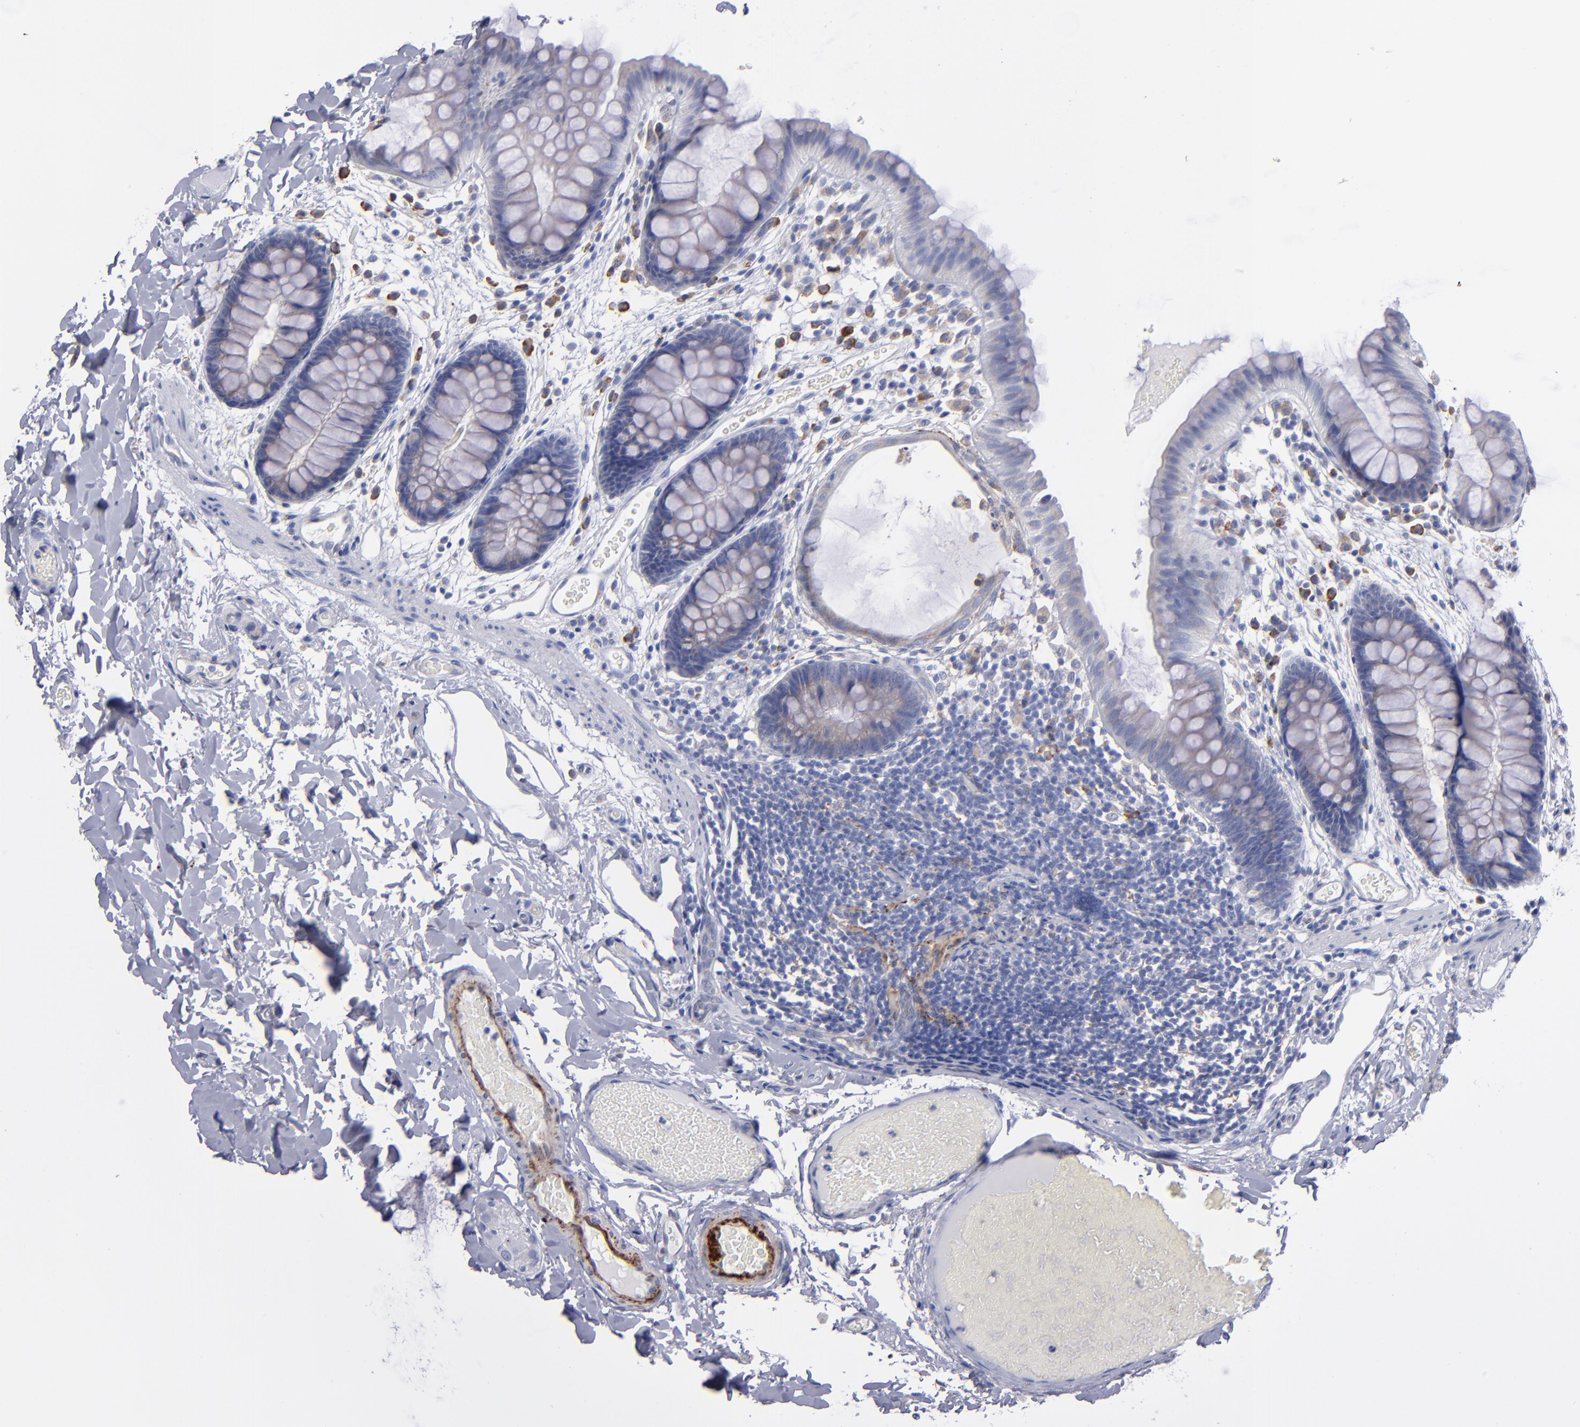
{"staining": {"intensity": "moderate", "quantity": "25%-75%", "location": "cytoplasmic/membranous"}, "tissue": "colon", "cell_type": "Endothelial cells", "image_type": "normal", "snomed": [{"axis": "morphology", "description": "Normal tissue, NOS"}, {"axis": "topography", "description": "Smooth muscle"}, {"axis": "topography", "description": "Colon"}], "caption": "This image demonstrates immunohistochemistry (IHC) staining of unremarkable human colon, with medium moderate cytoplasmic/membranous staining in about 25%-75% of endothelial cells.", "gene": "MFGE8", "patient": {"sex": "male", "age": 67}}